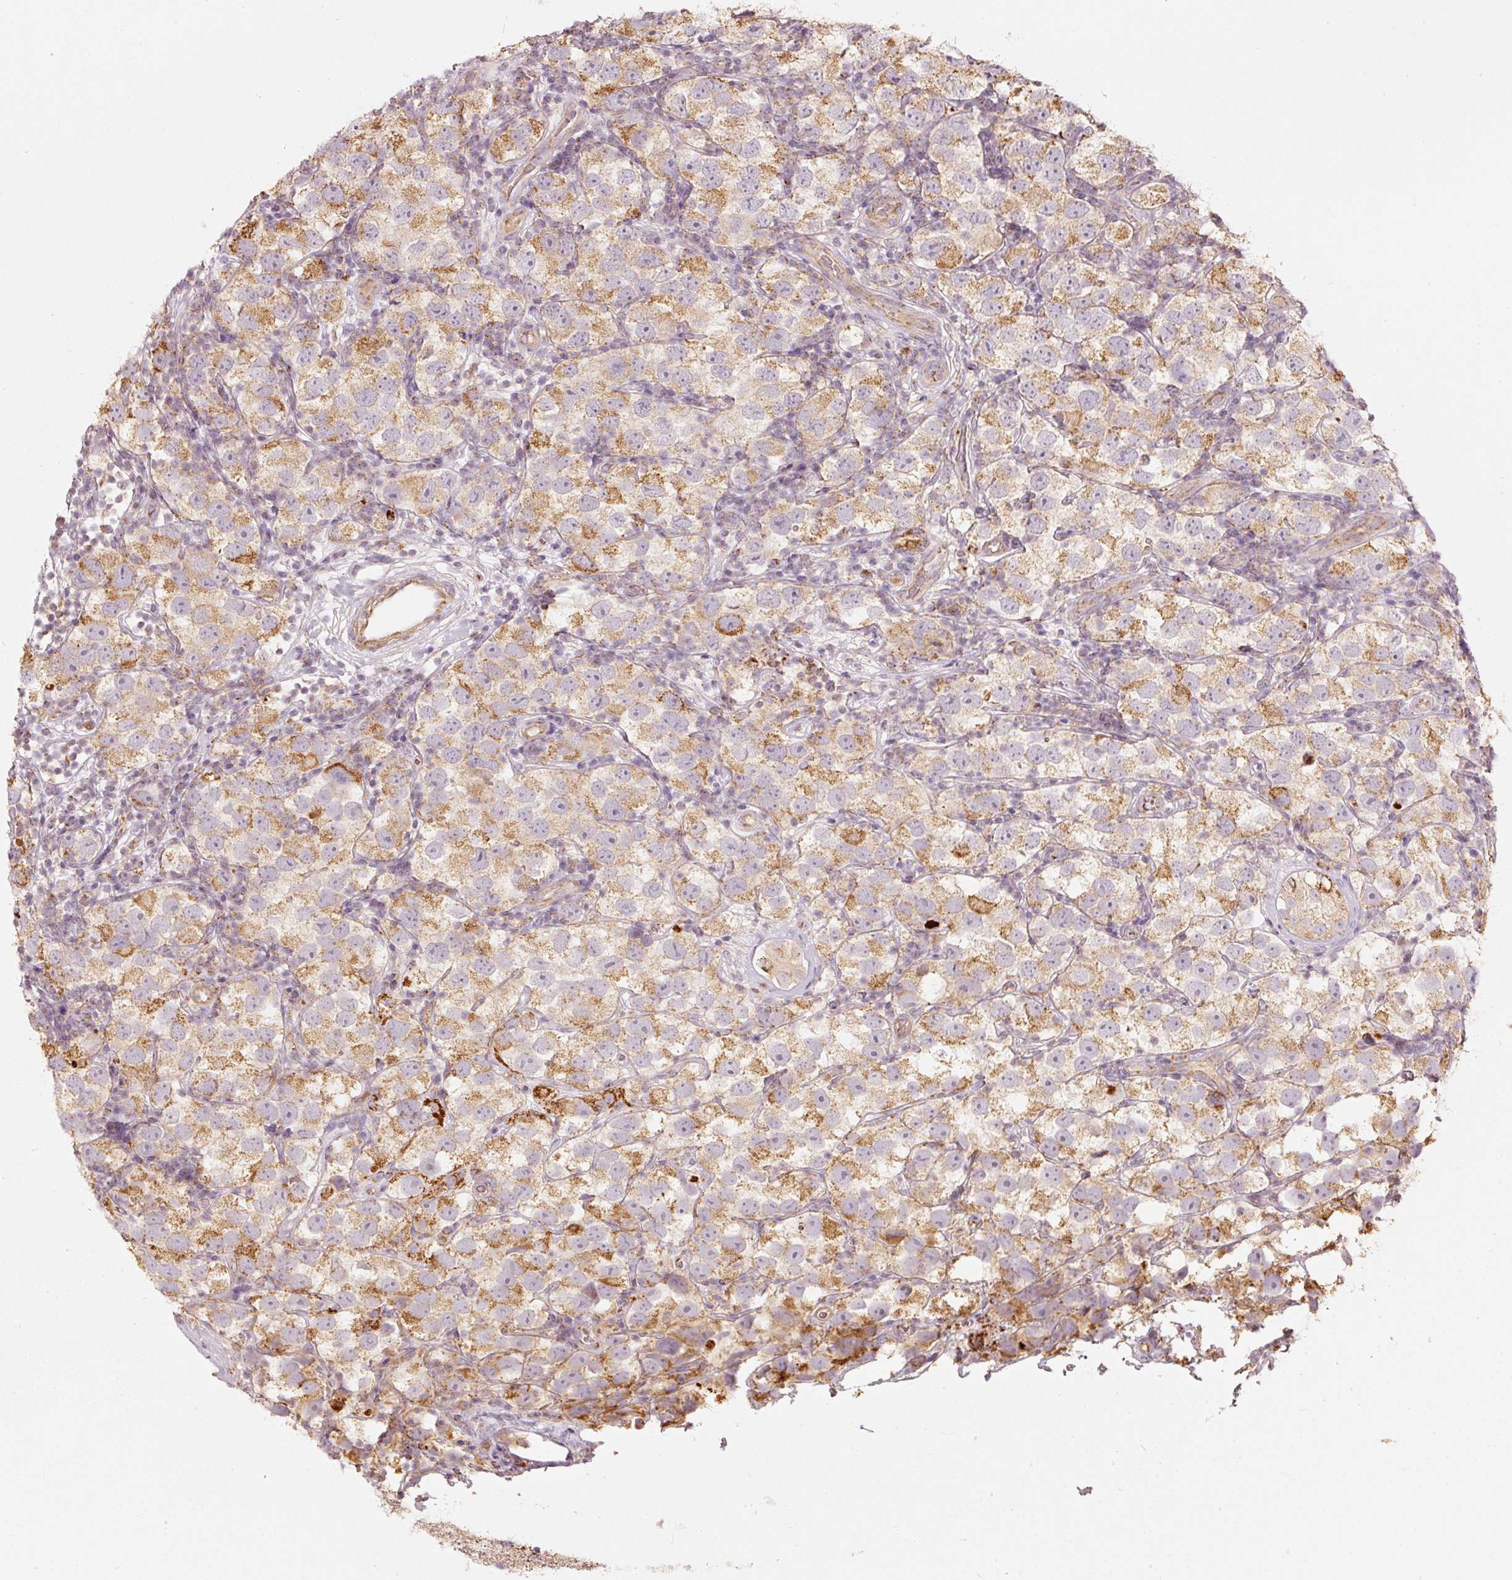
{"staining": {"intensity": "moderate", "quantity": ">75%", "location": "cytoplasmic/membranous"}, "tissue": "testis cancer", "cell_type": "Tumor cells", "image_type": "cancer", "snomed": [{"axis": "morphology", "description": "Seminoma, NOS"}, {"axis": "topography", "description": "Testis"}], "caption": "Immunohistochemistry histopathology image of testis cancer (seminoma) stained for a protein (brown), which displays medium levels of moderate cytoplasmic/membranous positivity in approximately >75% of tumor cells.", "gene": "C17orf98", "patient": {"sex": "male", "age": 26}}